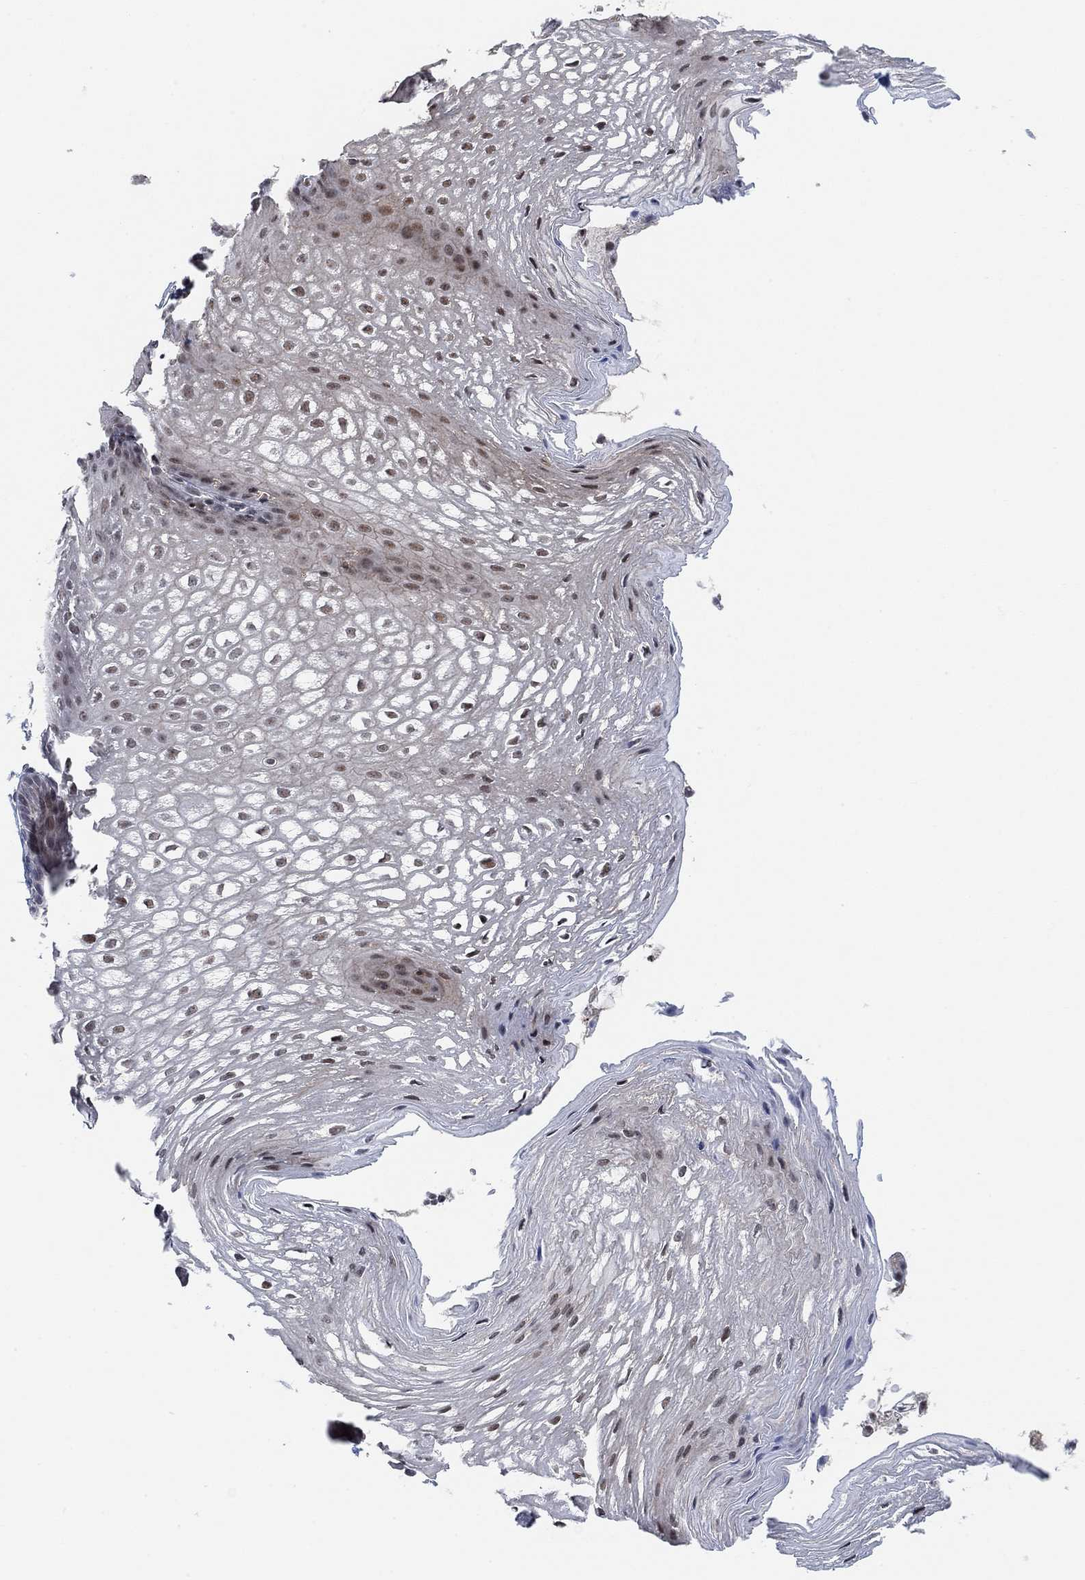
{"staining": {"intensity": "moderate", "quantity": "<25%", "location": "nuclear"}, "tissue": "esophagus", "cell_type": "Squamous epithelial cells", "image_type": "normal", "snomed": [{"axis": "morphology", "description": "Normal tissue, NOS"}, {"axis": "topography", "description": "Esophagus"}], "caption": "Moderate nuclear staining for a protein is identified in approximately <25% of squamous epithelial cells of unremarkable esophagus using immunohistochemistry.", "gene": "PWWP2B", "patient": {"sex": "male", "age": 72}}